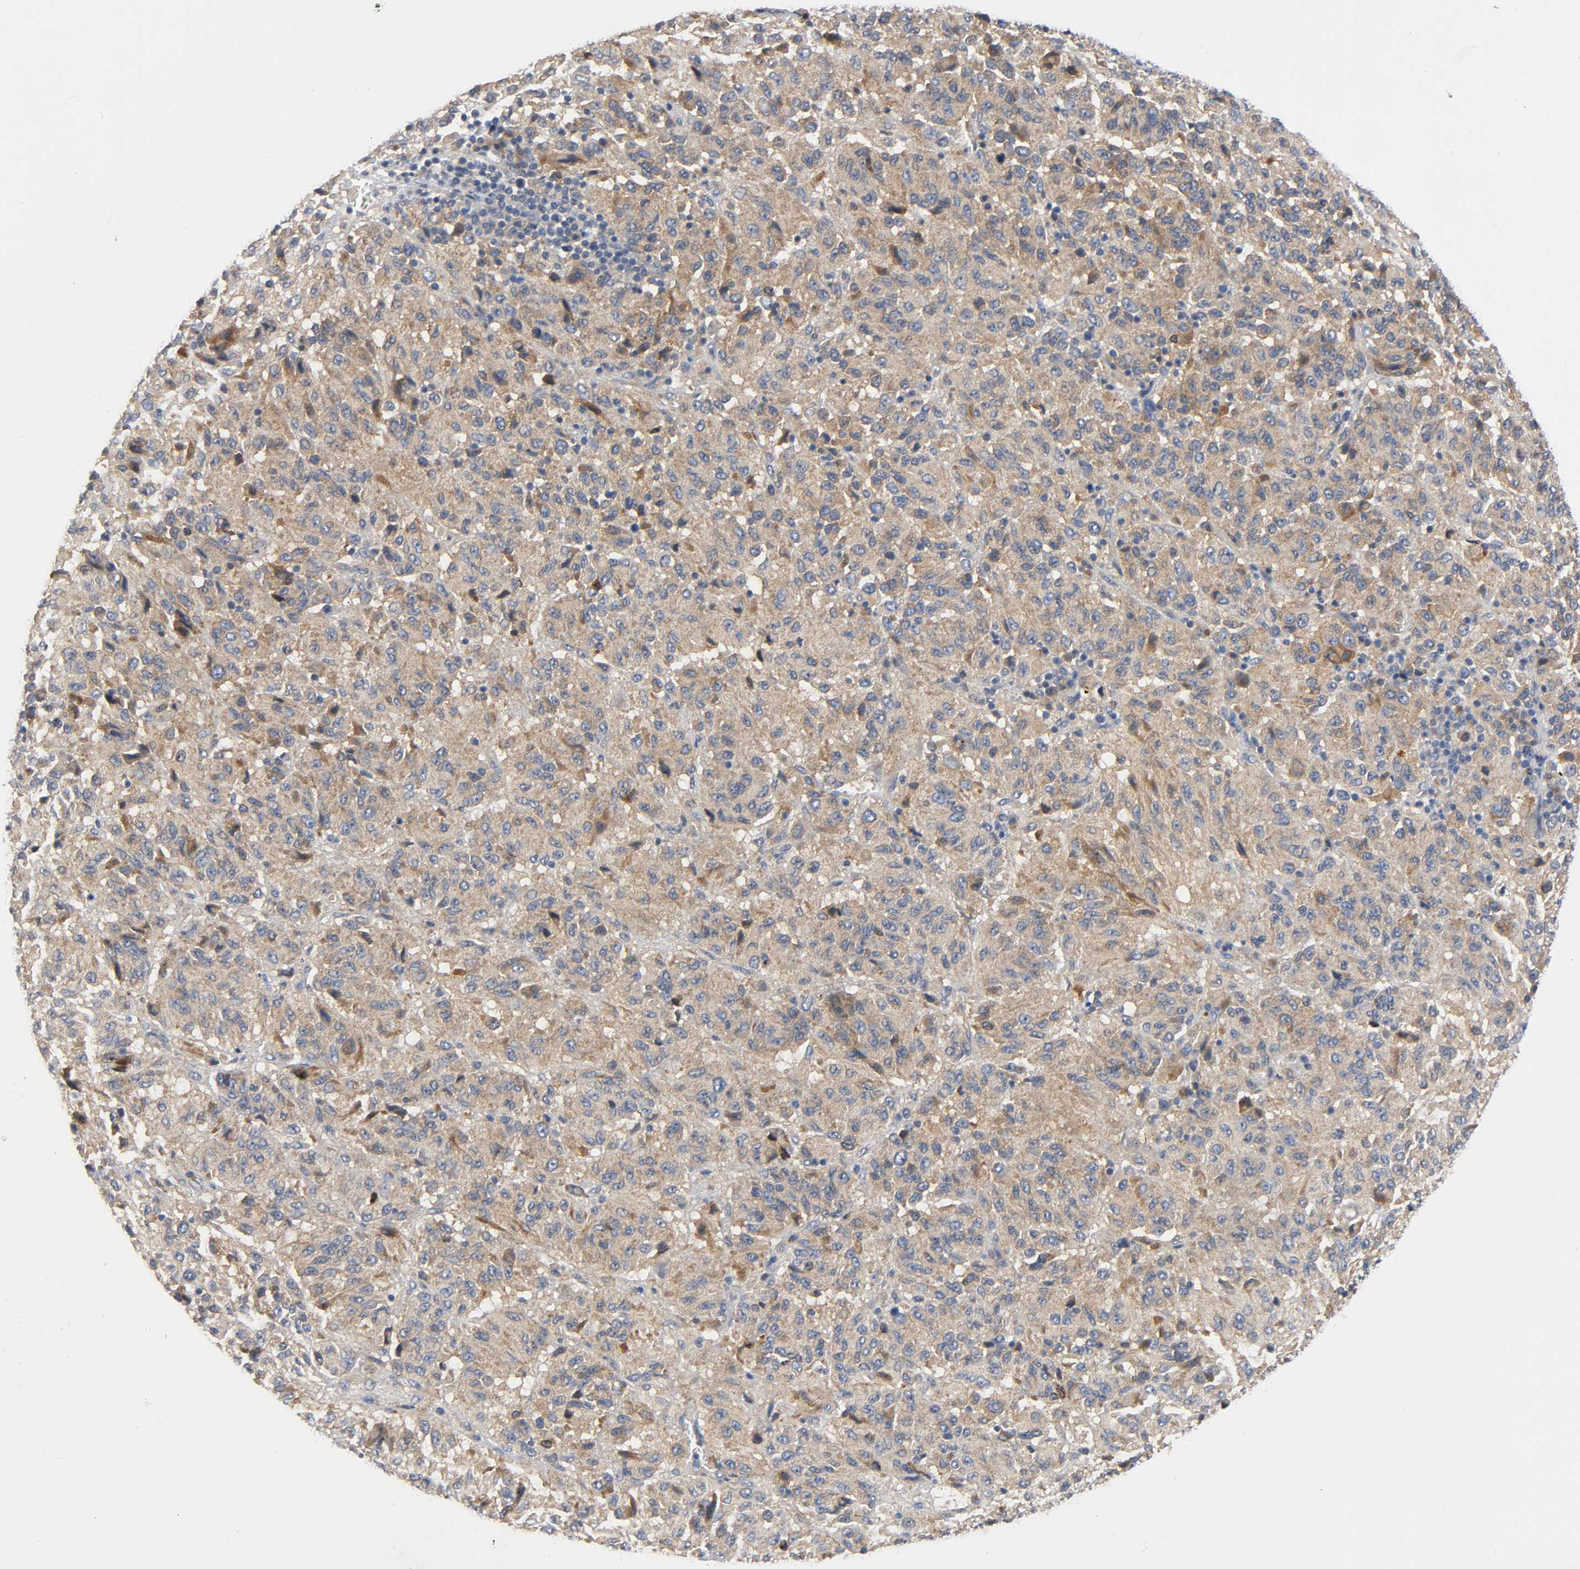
{"staining": {"intensity": "moderate", "quantity": ">75%", "location": "cytoplasmic/membranous"}, "tissue": "melanoma", "cell_type": "Tumor cells", "image_type": "cancer", "snomed": [{"axis": "morphology", "description": "Malignant melanoma, Metastatic site"}, {"axis": "topography", "description": "Lung"}], "caption": "Immunohistochemistry staining of melanoma, which shows medium levels of moderate cytoplasmic/membranous expression in about >75% of tumor cells indicating moderate cytoplasmic/membranous protein positivity. The staining was performed using DAB (brown) for protein detection and nuclei were counterstained in hematoxylin (blue).", "gene": "HDAC6", "patient": {"sex": "male", "age": 64}}